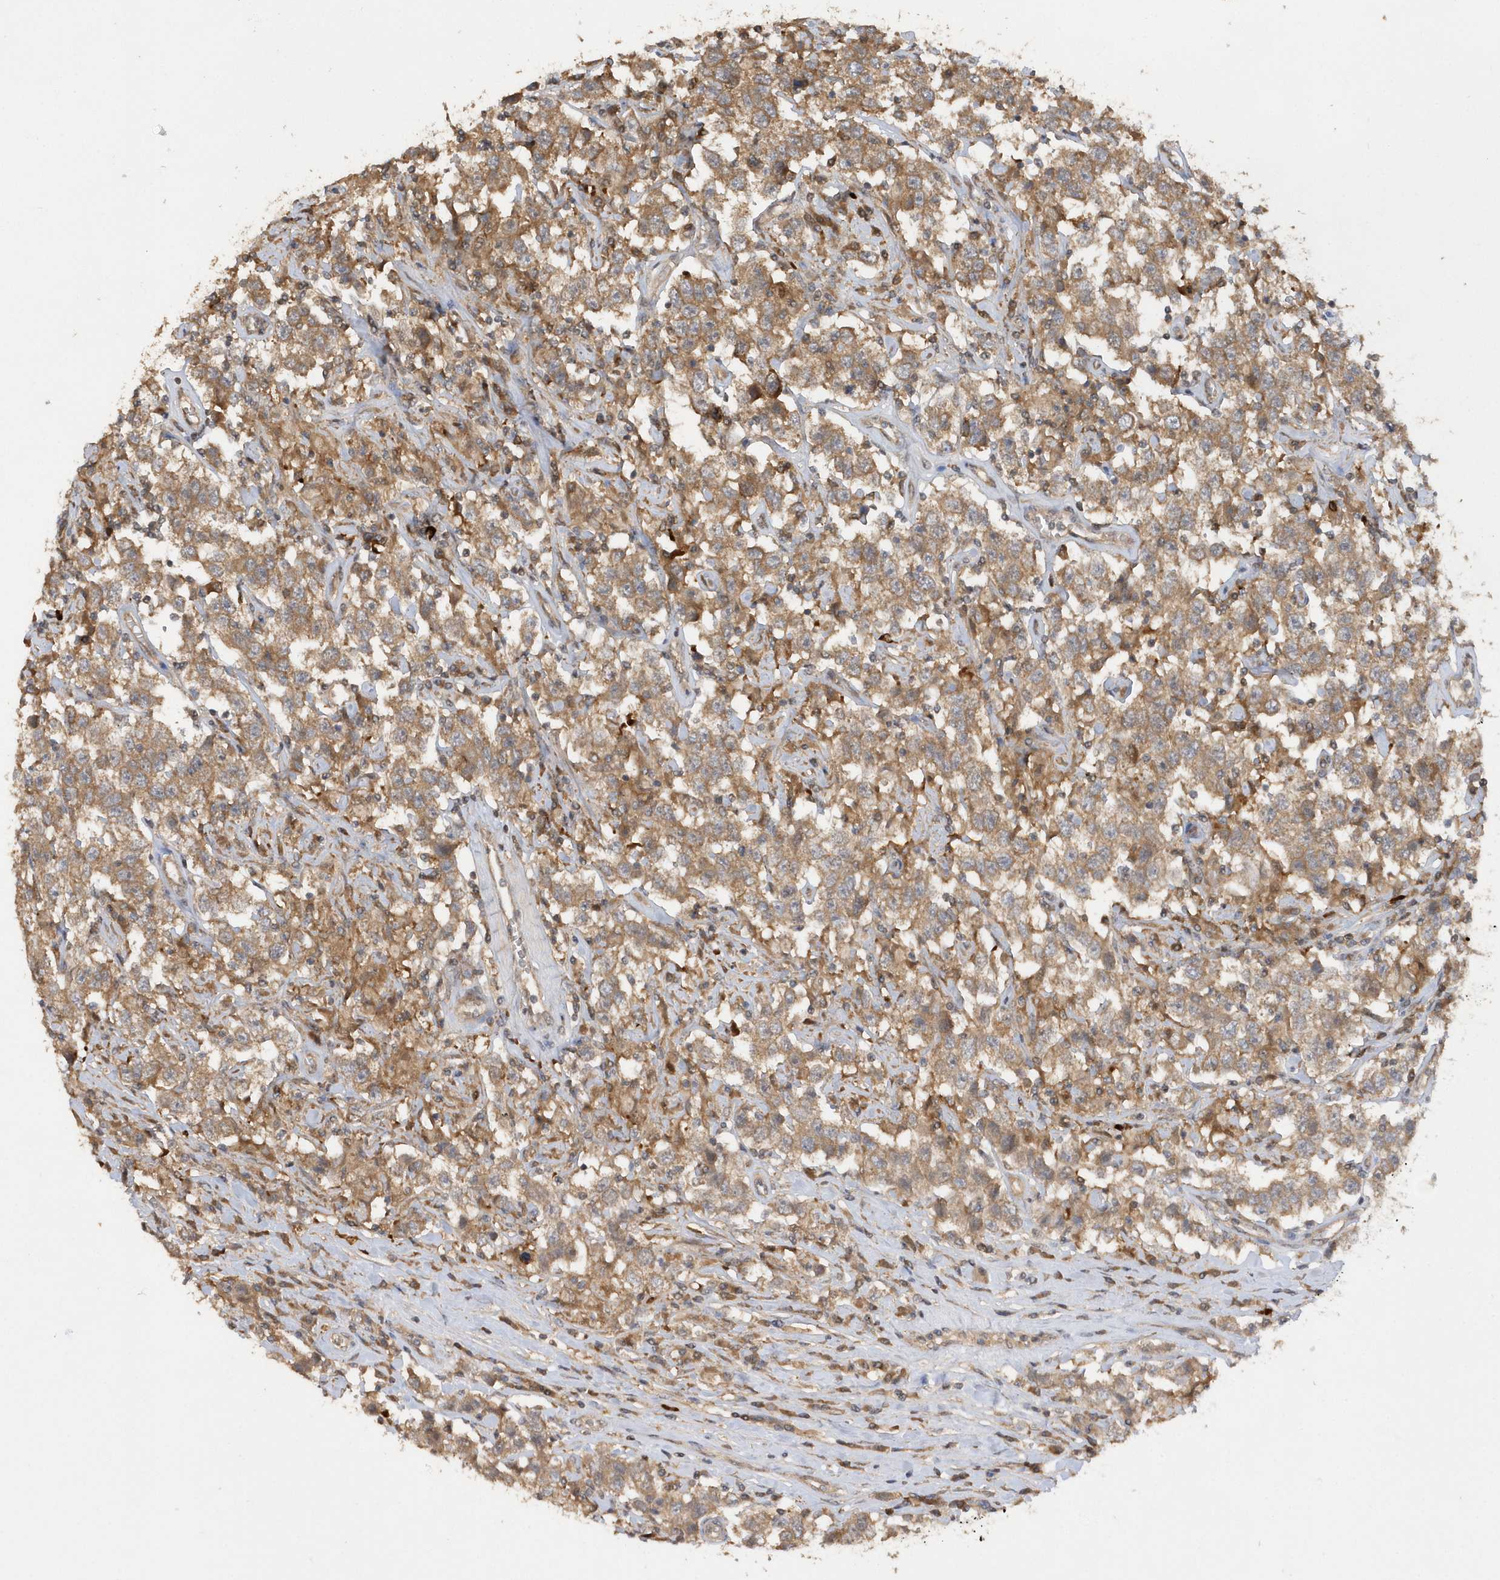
{"staining": {"intensity": "moderate", "quantity": ">75%", "location": "cytoplasmic/membranous"}, "tissue": "testis cancer", "cell_type": "Tumor cells", "image_type": "cancer", "snomed": [{"axis": "morphology", "description": "Seminoma, NOS"}, {"axis": "topography", "description": "Testis"}], "caption": "This image demonstrates testis cancer (seminoma) stained with immunohistochemistry (IHC) to label a protein in brown. The cytoplasmic/membranous of tumor cells show moderate positivity for the protein. Nuclei are counter-stained blue.", "gene": "RPE", "patient": {"sex": "male", "age": 41}}